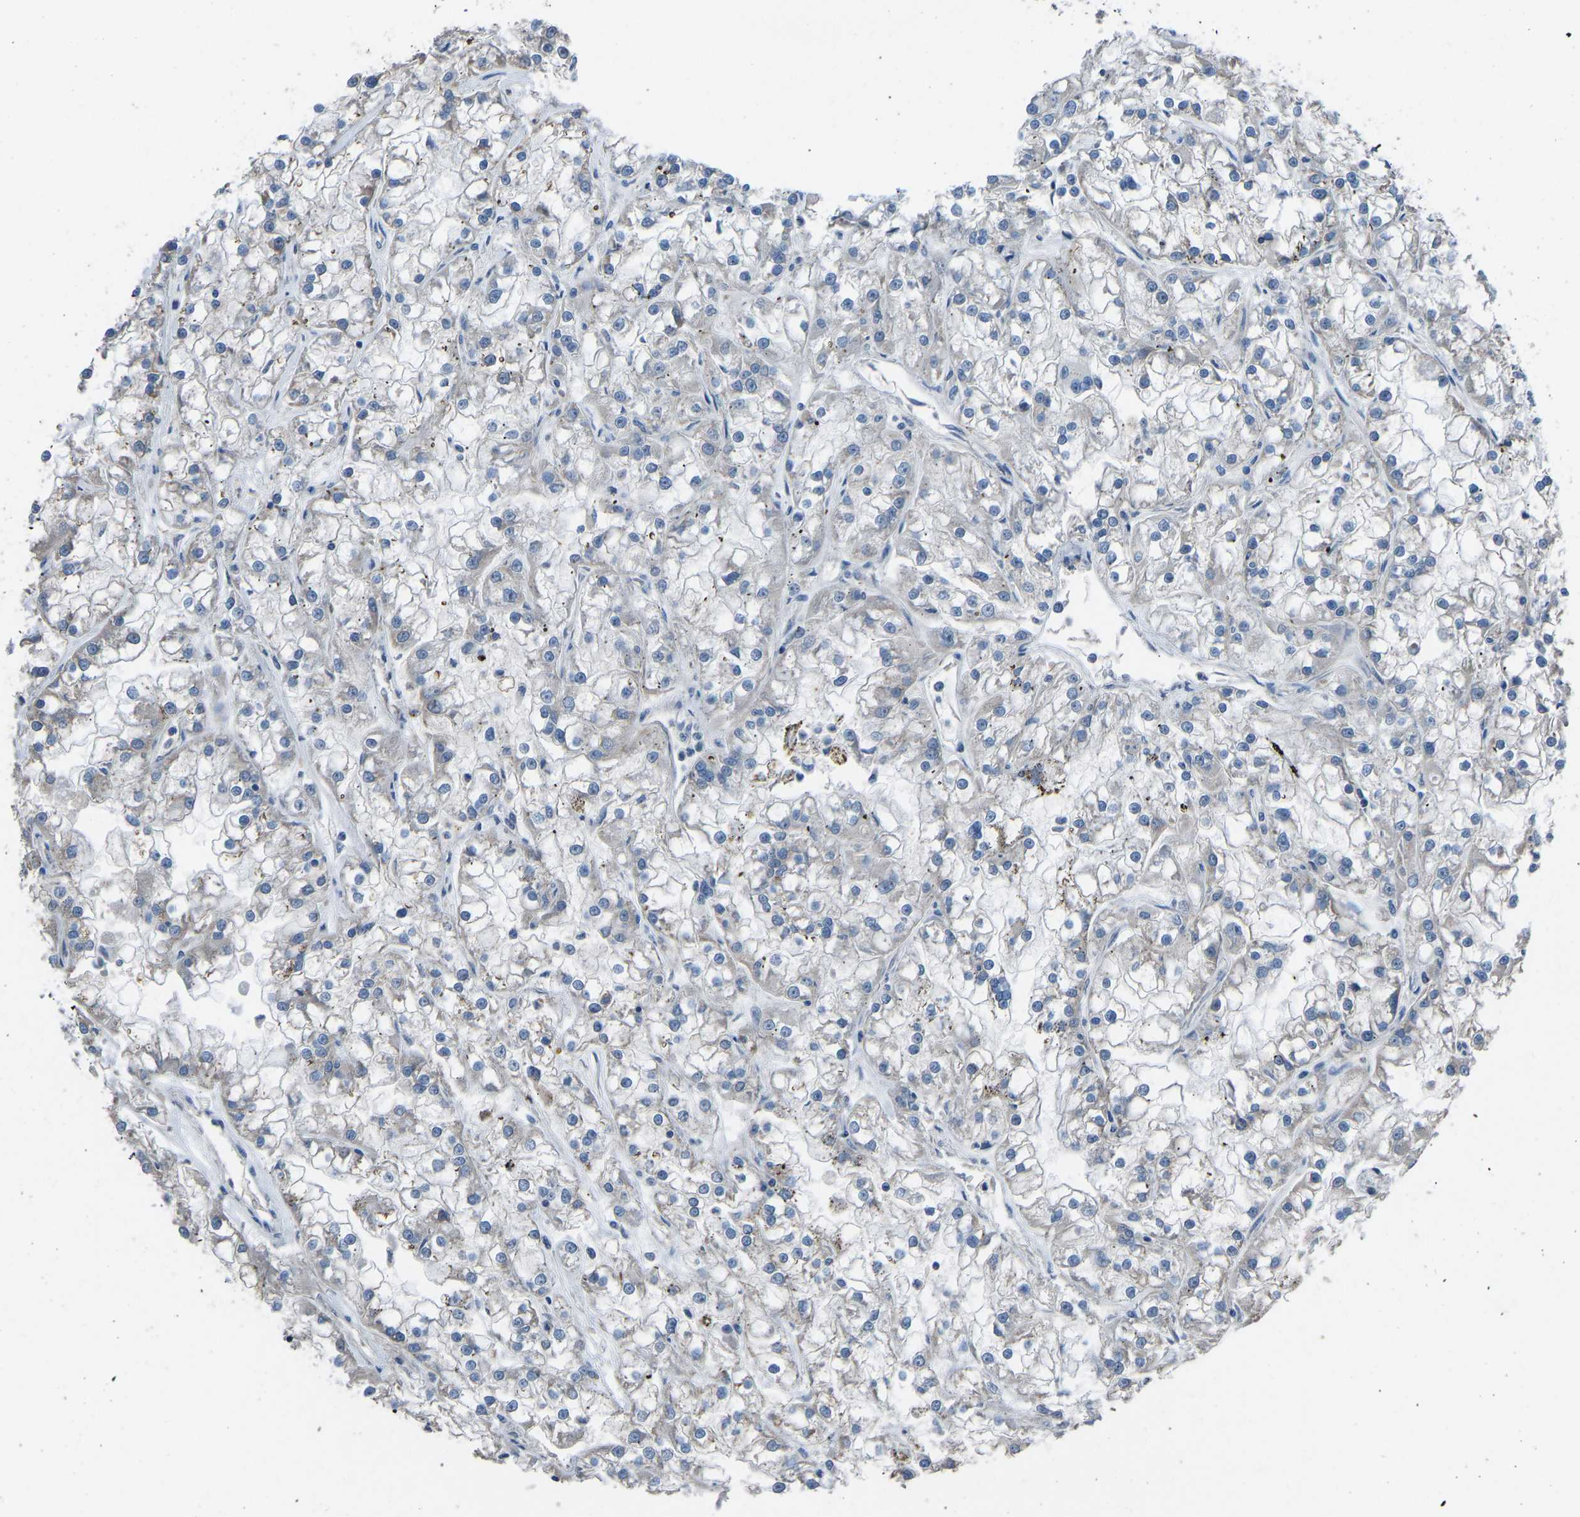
{"staining": {"intensity": "negative", "quantity": "none", "location": "none"}, "tissue": "renal cancer", "cell_type": "Tumor cells", "image_type": "cancer", "snomed": [{"axis": "morphology", "description": "Adenocarcinoma, NOS"}, {"axis": "topography", "description": "Kidney"}], "caption": "Immunohistochemistry (IHC) image of neoplastic tissue: renal cancer stained with DAB (3,3'-diaminobenzidine) displays no significant protein positivity in tumor cells.", "gene": "CDK2AP1", "patient": {"sex": "female", "age": 52}}